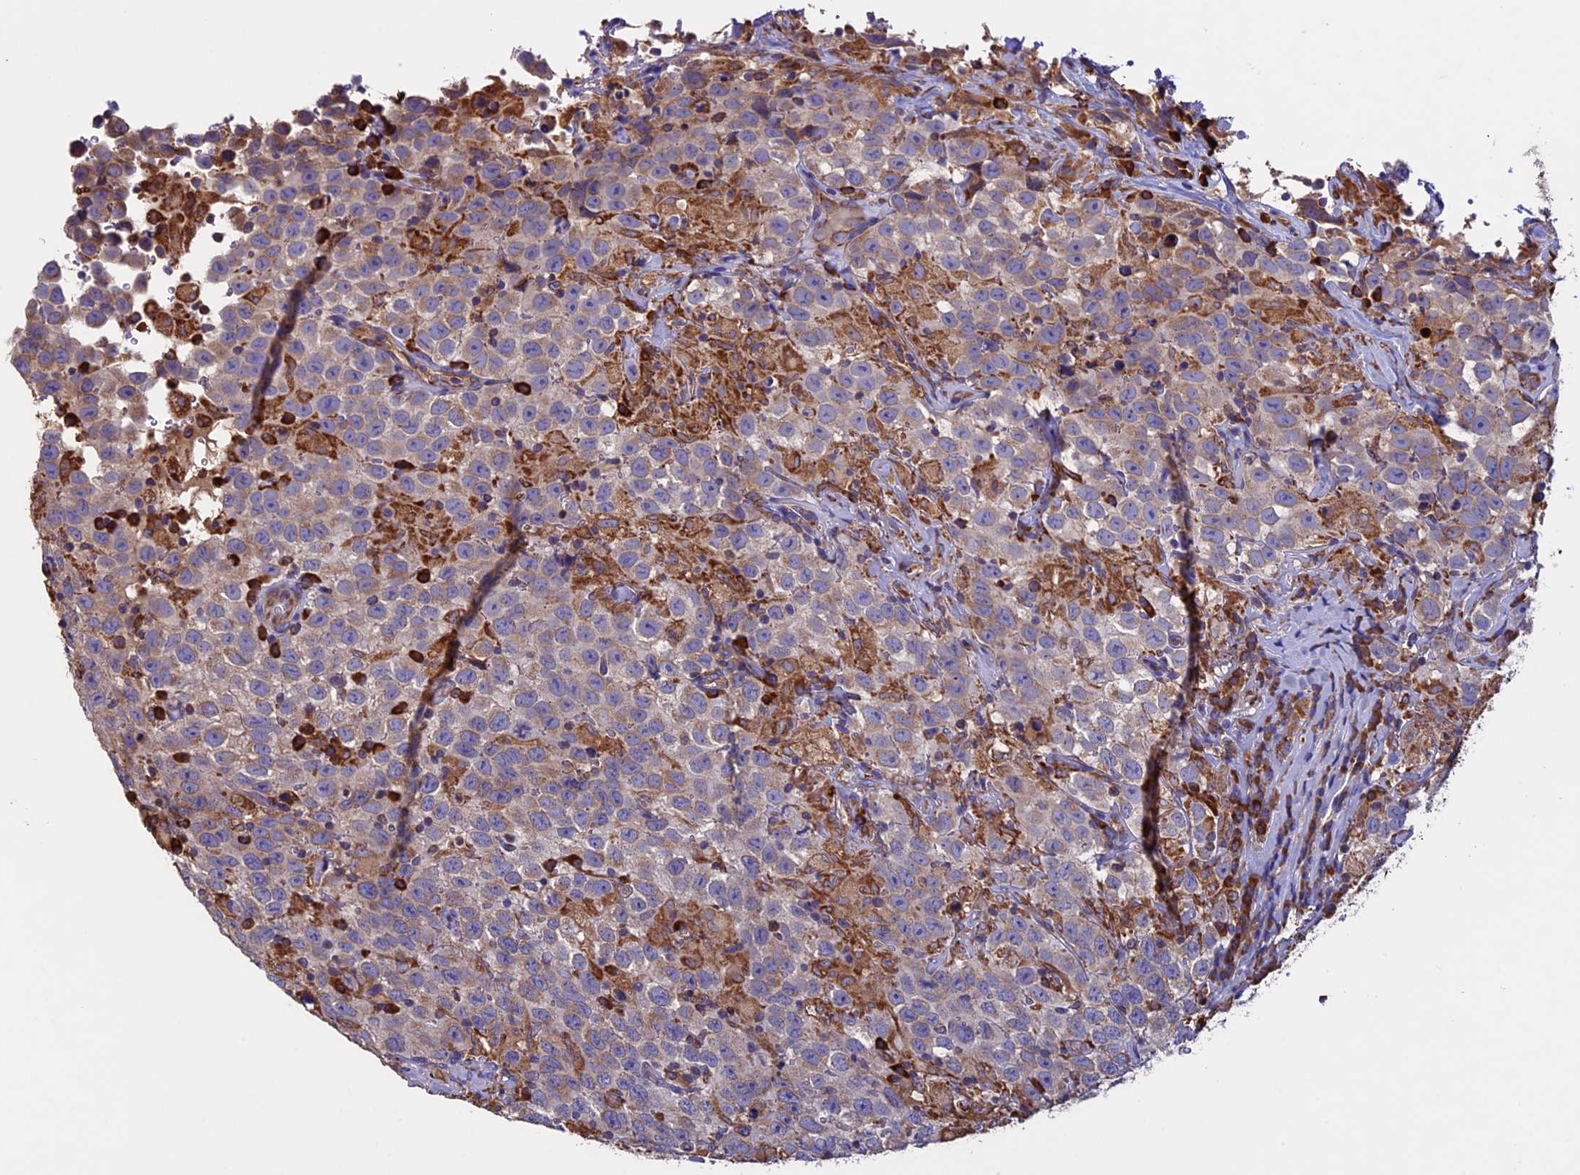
{"staining": {"intensity": "weak", "quantity": "25%-75%", "location": "cytoplasmic/membranous"}, "tissue": "testis cancer", "cell_type": "Tumor cells", "image_type": "cancer", "snomed": [{"axis": "morphology", "description": "Seminoma, NOS"}, {"axis": "topography", "description": "Testis"}], "caption": "Protein staining by immunohistochemistry (IHC) displays weak cytoplasmic/membranous expression in approximately 25%-75% of tumor cells in testis cancer (seminoma).", "gene": "BTBD3", "patient": {"sex": "male", "age": 41}}